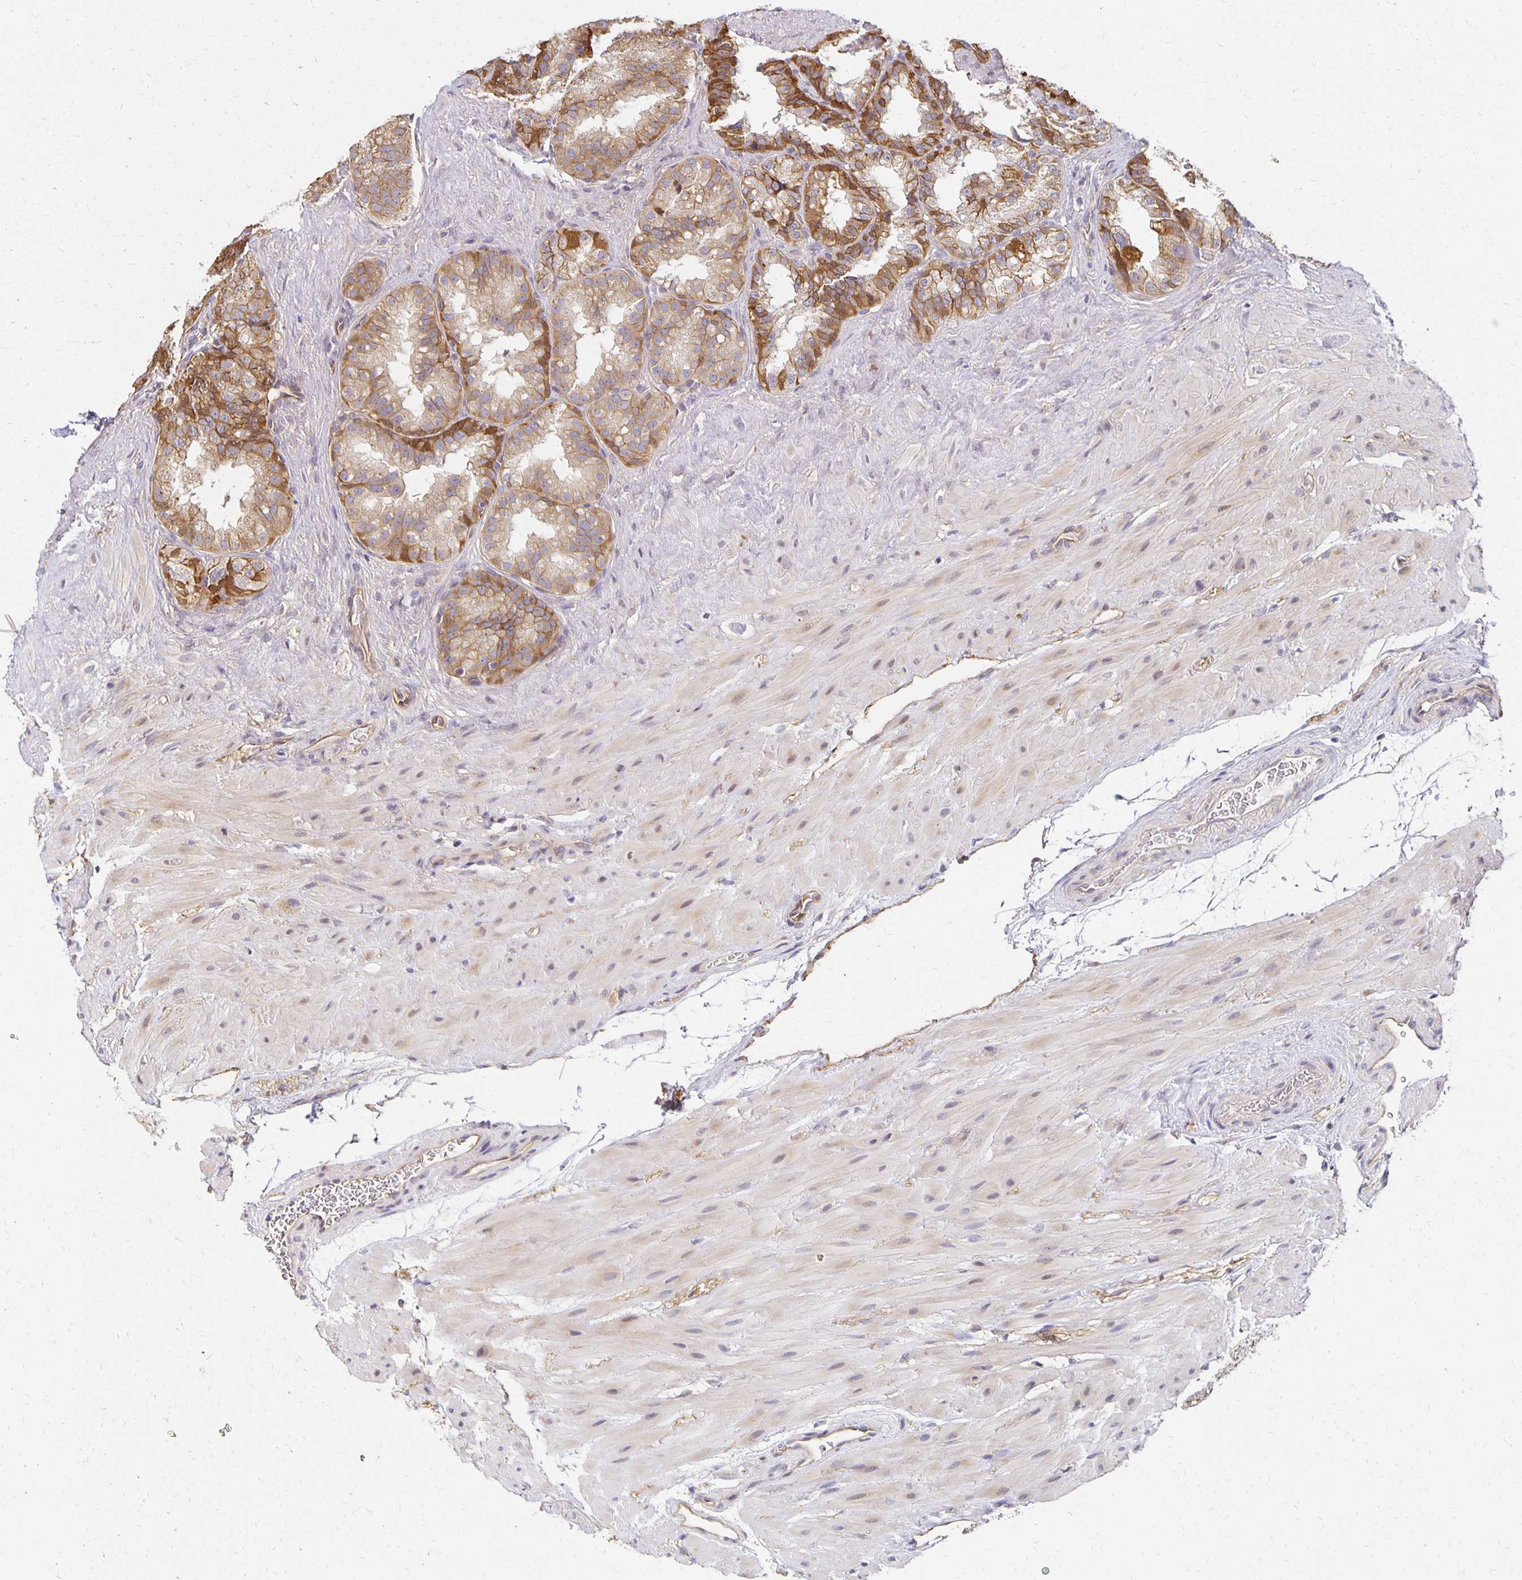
{"staining": {"intensity": "moderate", "quantity": "25%-75%", "location": "cytoplasmic/membranous"}, "tissue": "seminal vesicle", "cell_type": "Glandular cells", "image_type": "normal", "snomed": [{"axis": "morphology", "description": "Normal tissue, NOS"}, {"axis": "topography", "description": "Seminal veicle"}], "caption": "Moderate cytoplasmic/membranous protein staining is identified in about 25%-75% of glandular cells in seminal vesicle.", "gene": "SORL1", "patient": {"sex": "male", "age": 60}}